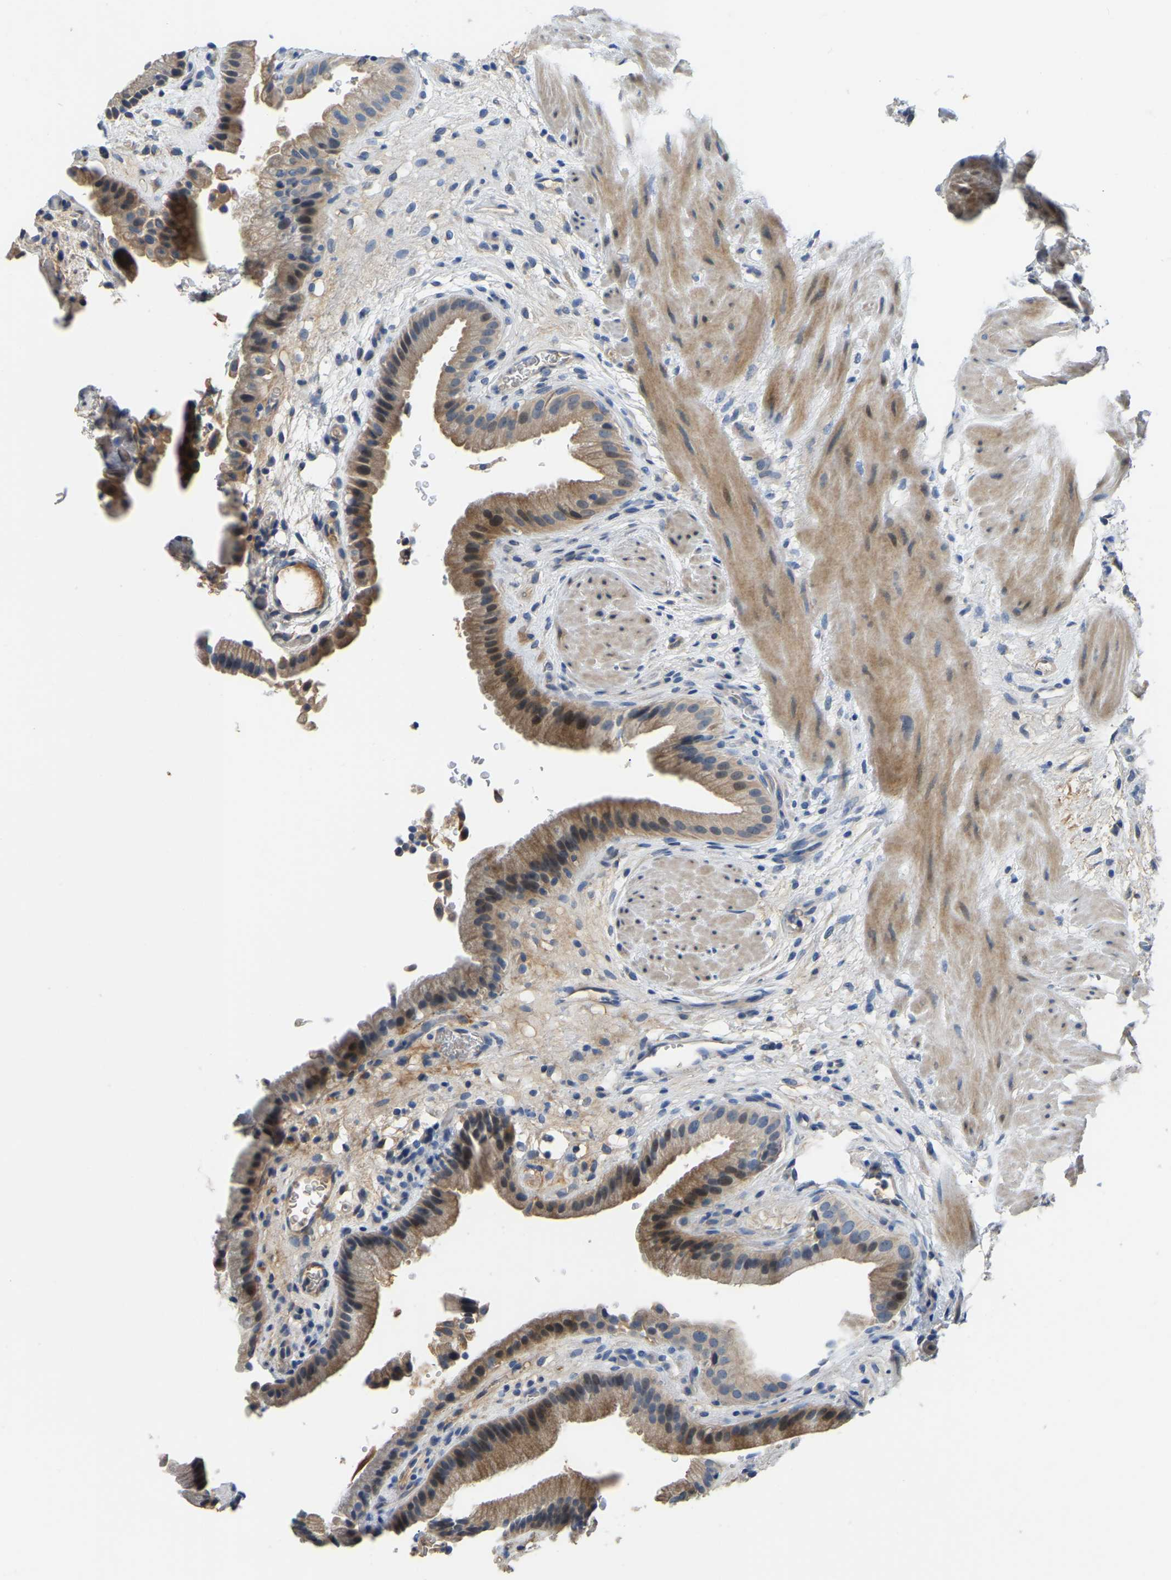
{"staining": {"intensity": "moderate", "quantity": ">75%", "location": "cytoplasmic/membranous"}, "tissue": "gallbladder", "cell_type": "Glandular cells", "image_type": "normal", "snomed": [{"axis": "morphology", "description": "Normal tissue, NOS"}, {"axis": "topography", "description": "Gallbladder"}], "caption": "Human gallbladder stained with a protein marker reveals moderate staining in glandular cells.", "gene": "HIGD2B", "patient": {"sex": "male", "age": 49}}